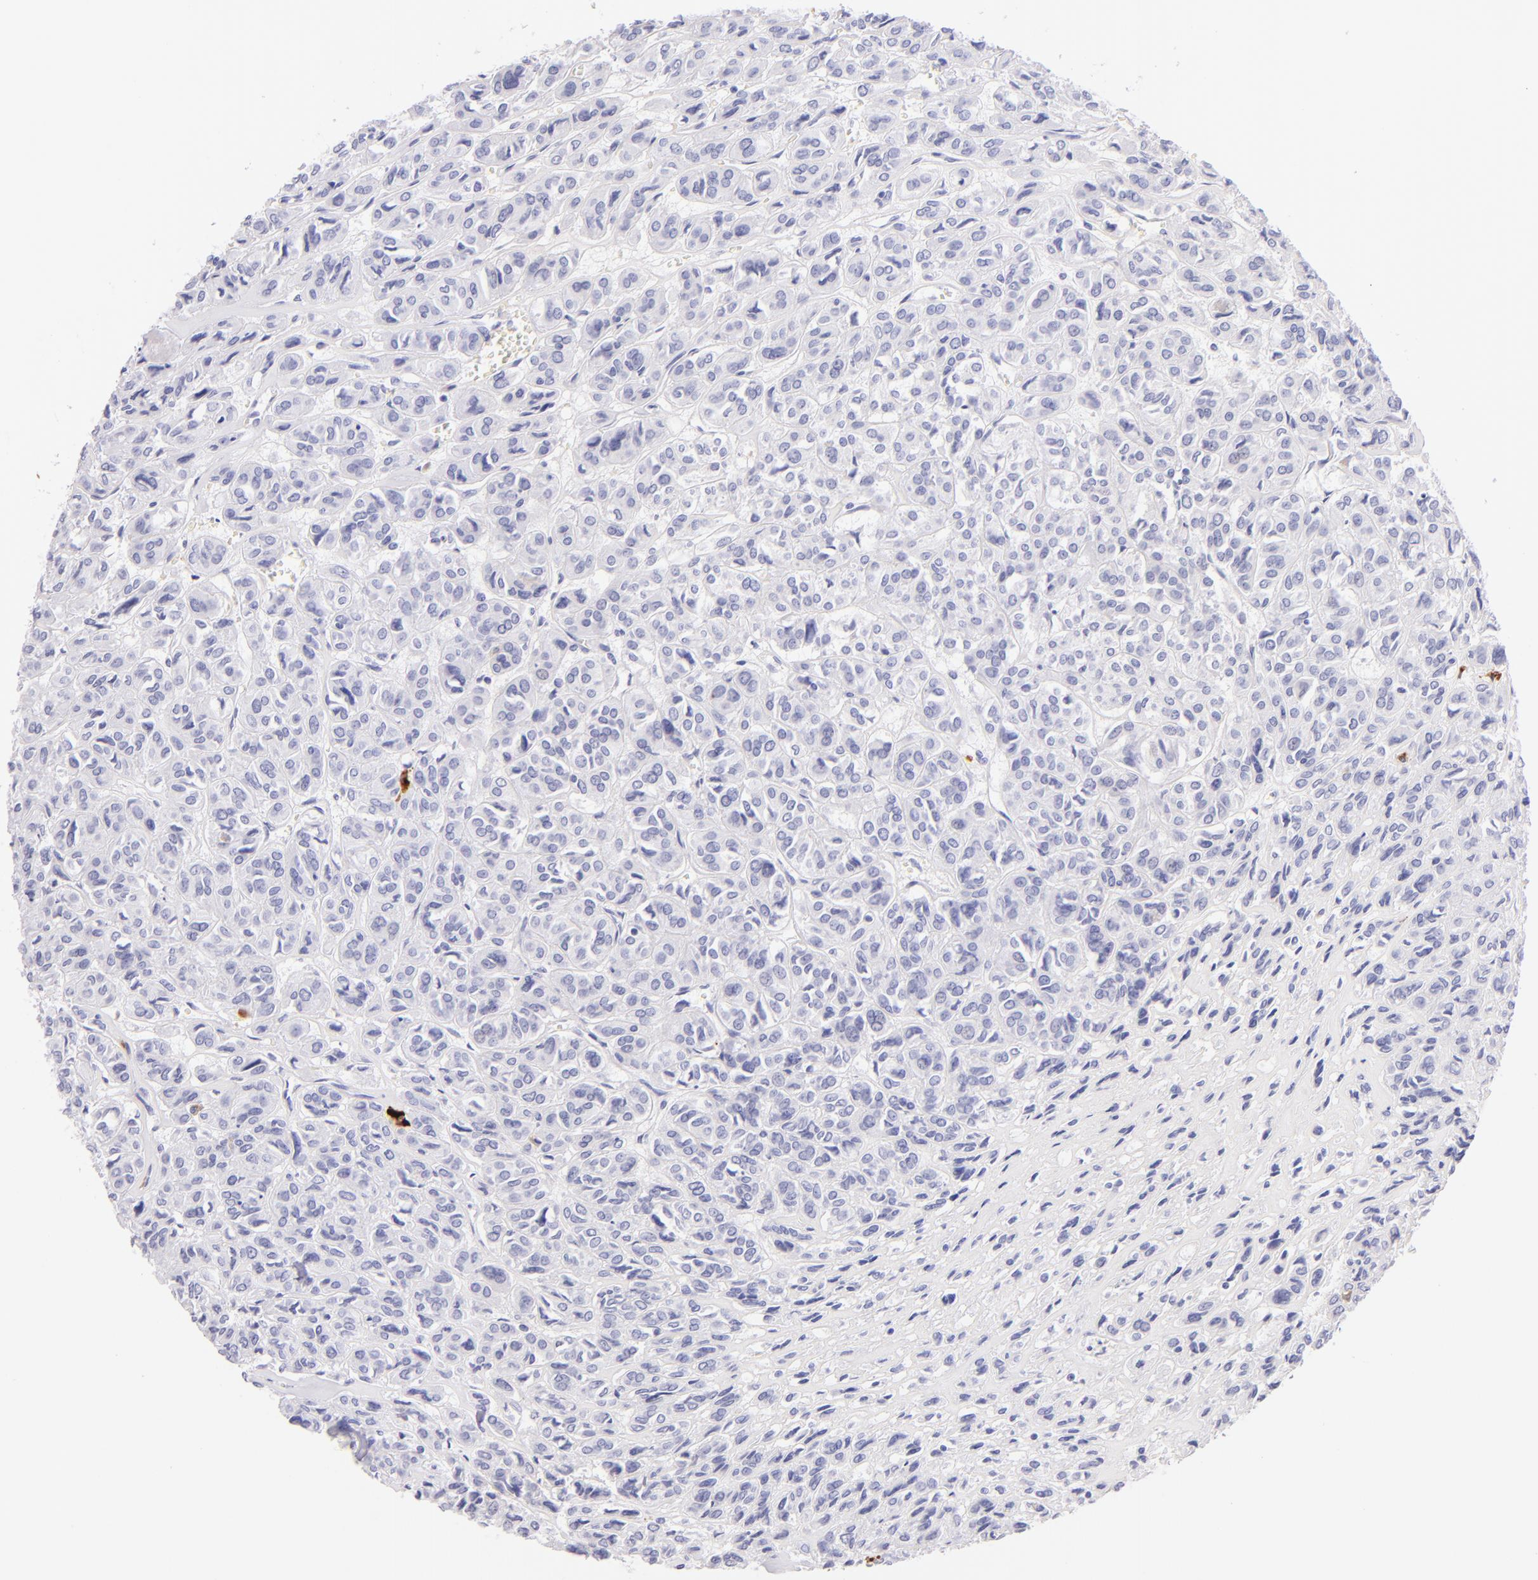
{"staining": {"intensity": "negative", "quantity": "none", "location": "none"}, "tissue": "thyroid cancer", "cell_type": "Tumor cells", "image_type": "cancer", "snomed": [{"axis": "morphology", "description": "Follicular adenoma carcinoma, NOS"}, {"axis": "topography", "description": "Thyroid gland"}], "caption": "An image of thyroid cancer stained for a protein demonstrates no brown staining in tumor cells. (DAB (3,3'-diaminobenzidine) immunohistochemistry (IHC) with hematoxylin counter stain).", "gene": "SDC1", "patient": {"sex": "female", "age": 71}}